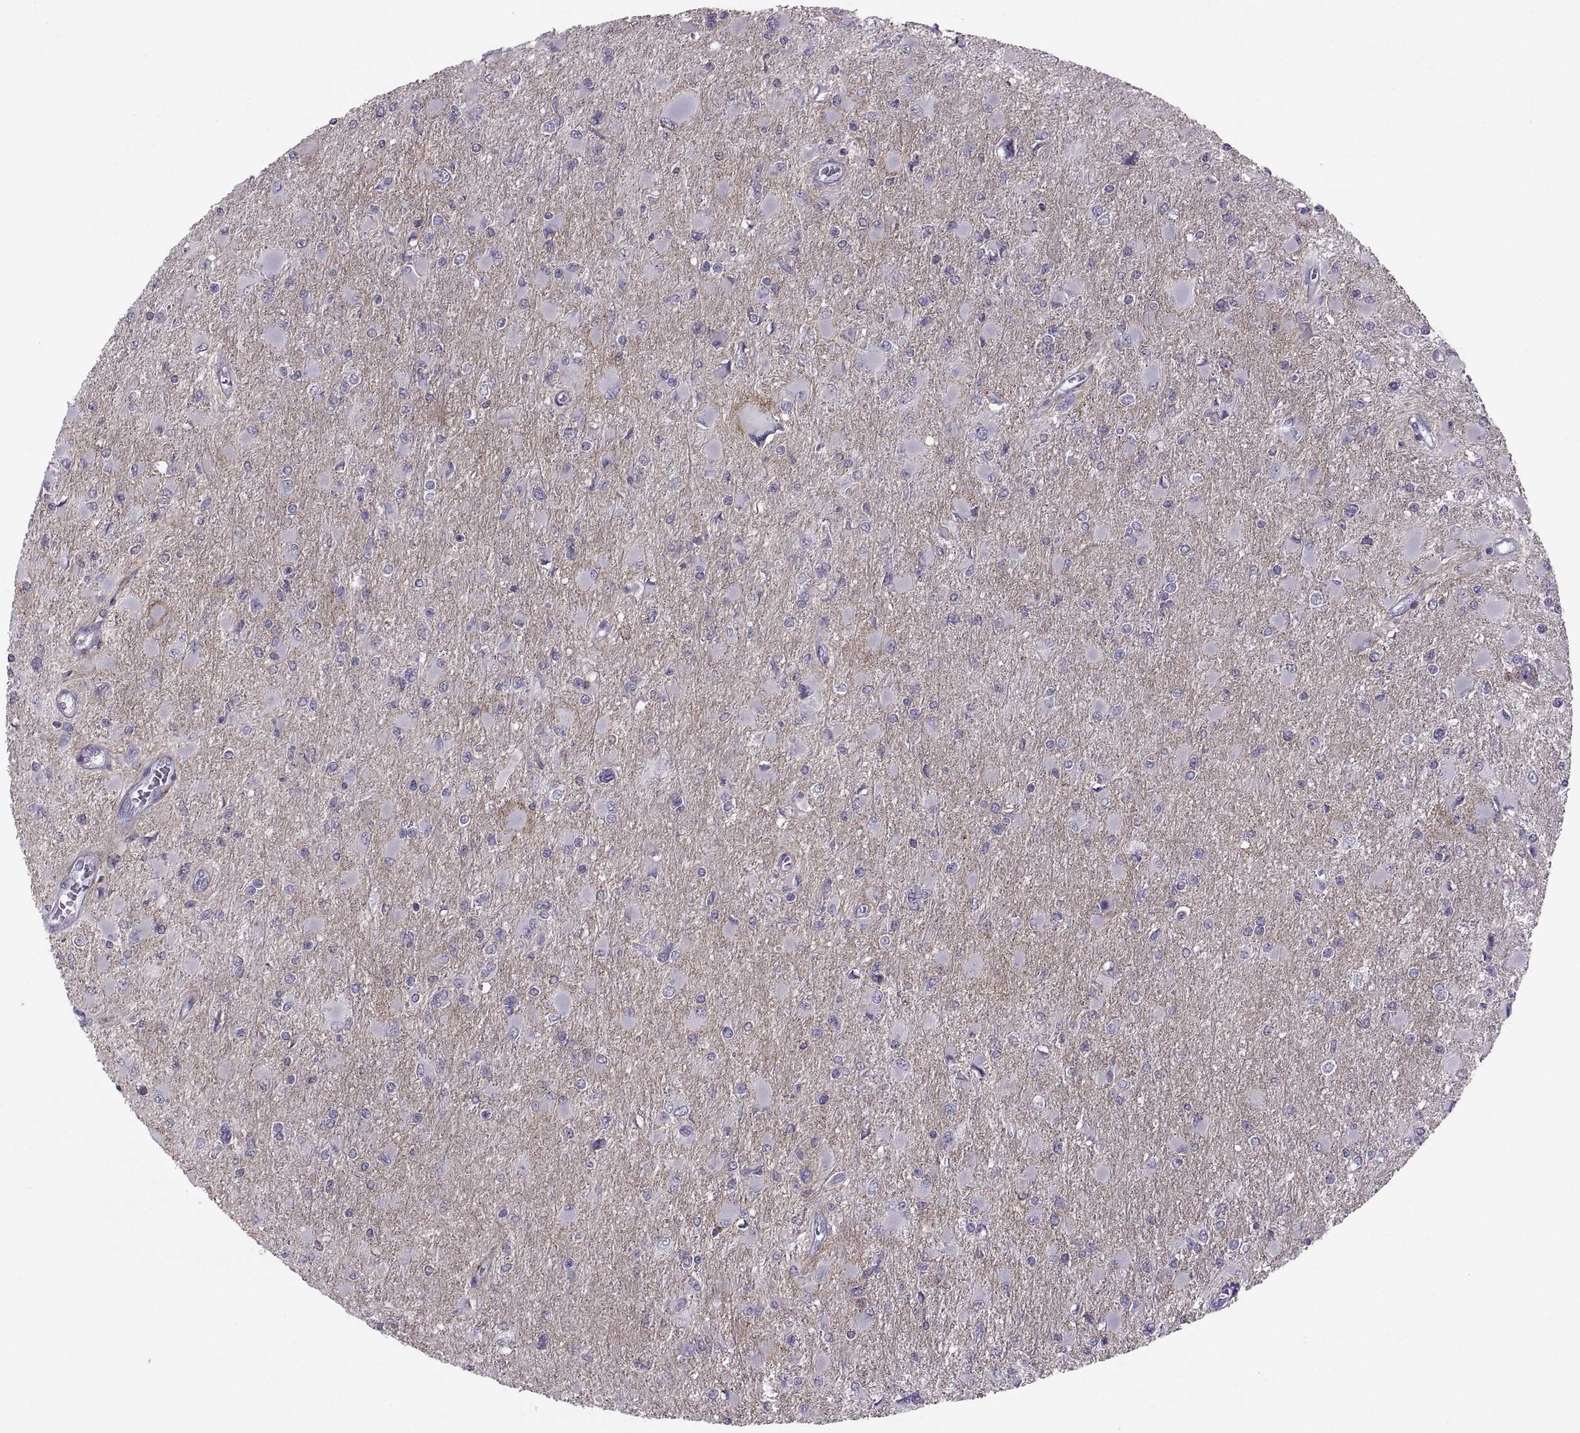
{"staining": {"intensity": "negative", "quantity": "none", "location": "none"}, "tissue": "glioma", "cell_type": "Tumor cells", "image_type": "cancer", "snomed": [{"axis": "morphology", "description": "Glioma, malignant, High grade"}, {"axis": "topography", "description": "Cerebral cortex"}], "caption": "Tumor cells show no significant protein expression in glioma. (DAB immunohistochemistry visualized using brightfield microscopy, high magnification).", "gene": "ASIC2", "patient": {"sex": "female", "age": 36}}